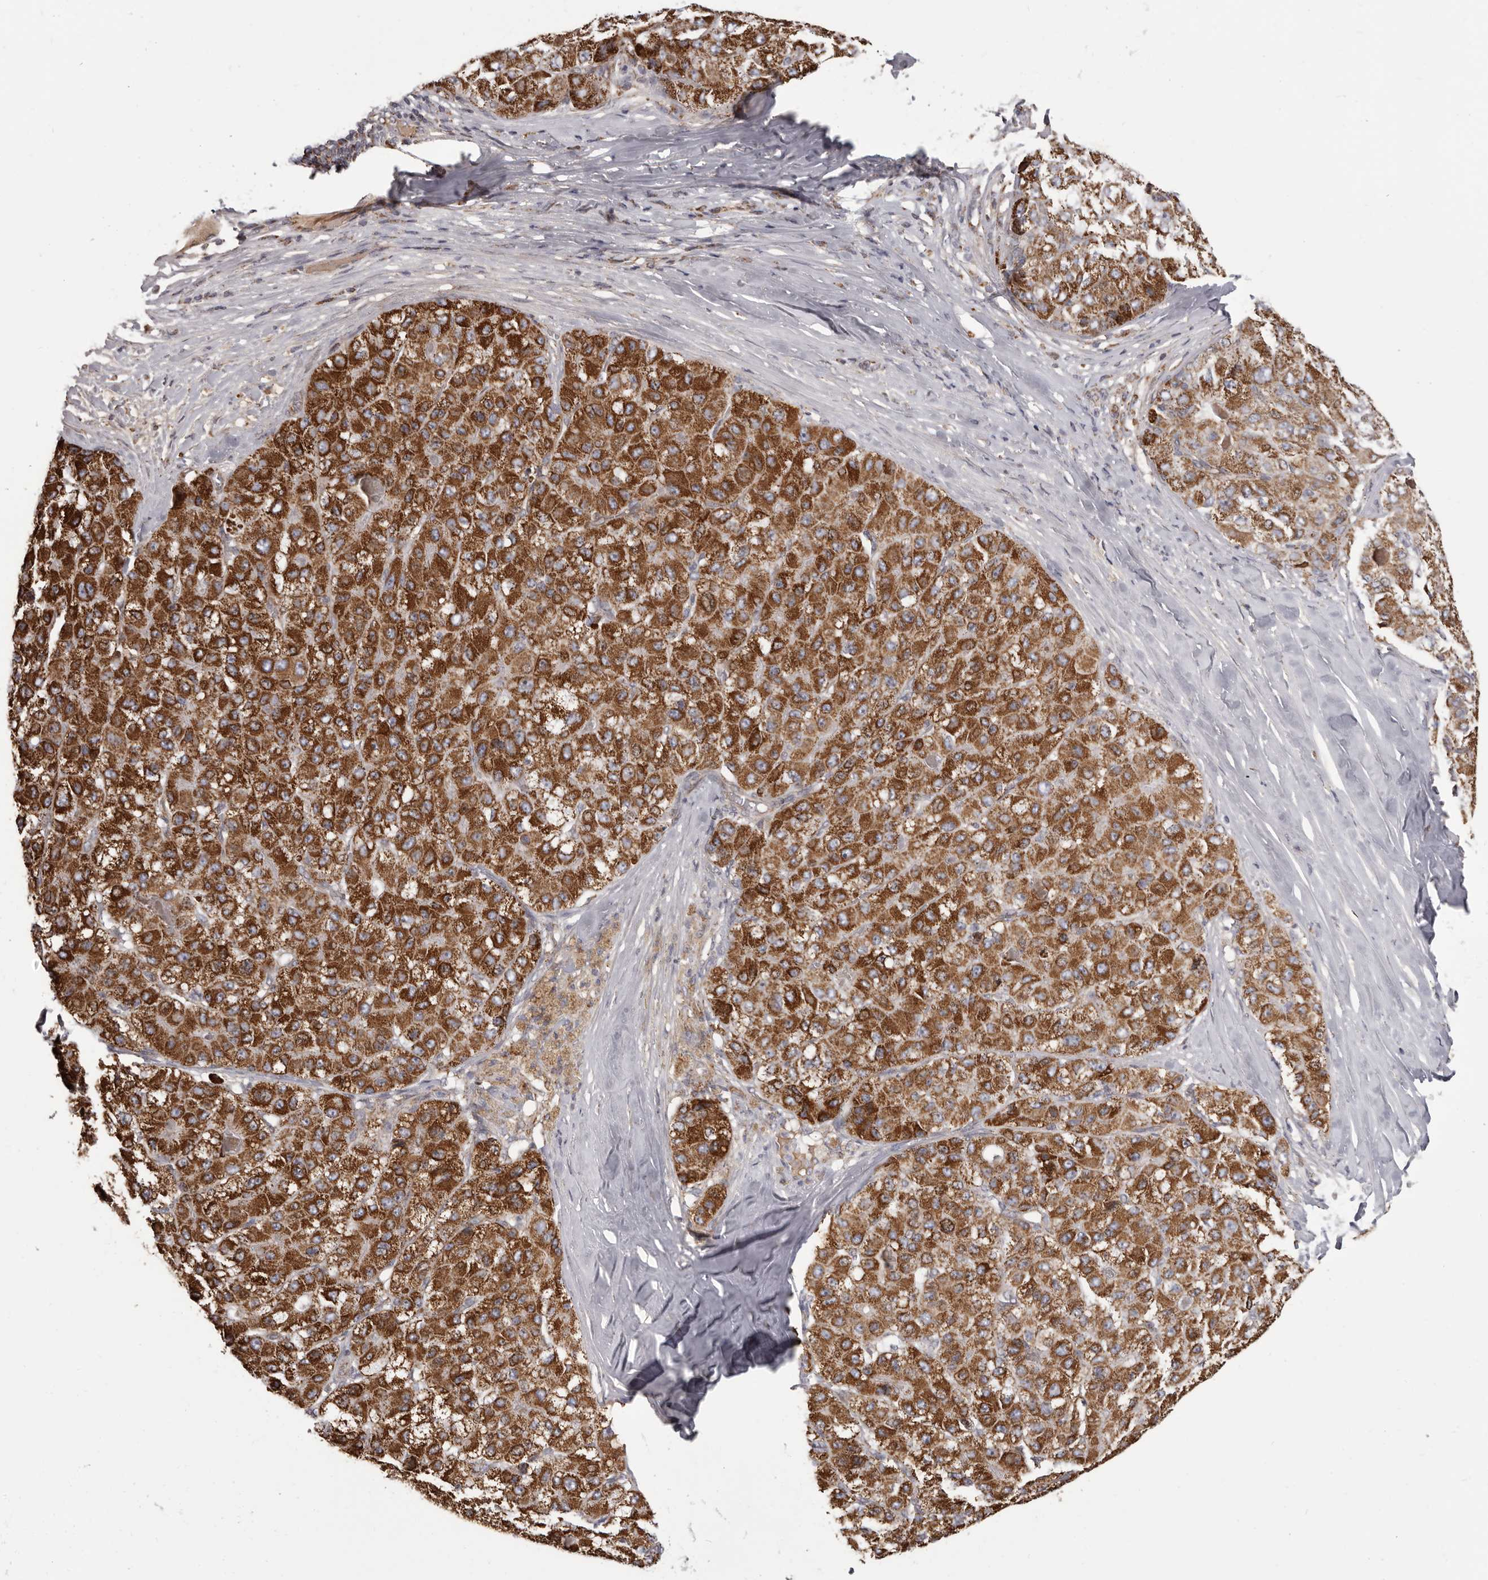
{"staining": {"intensity": "strong", "quantity": ">75%", "location": "cytoplasmic/membranous"}, "tissue": "liver cancer", "cell_type": "Tumor cells", "image_type": "cancer", "snomed": [{"axis": "morphology", "description": "Carcinoma, Hepatocellular, NOS"}, {"axis": "topography", "description": "Liver"}], "caption": "Immunohistochemistry of human liver cancer exhibits high levels of strong cytoplasmic/membranous staining in approximately >75% of tumor cells.", "gene": "CHRM2", "patient": {"sex": "male", "age": 80}}